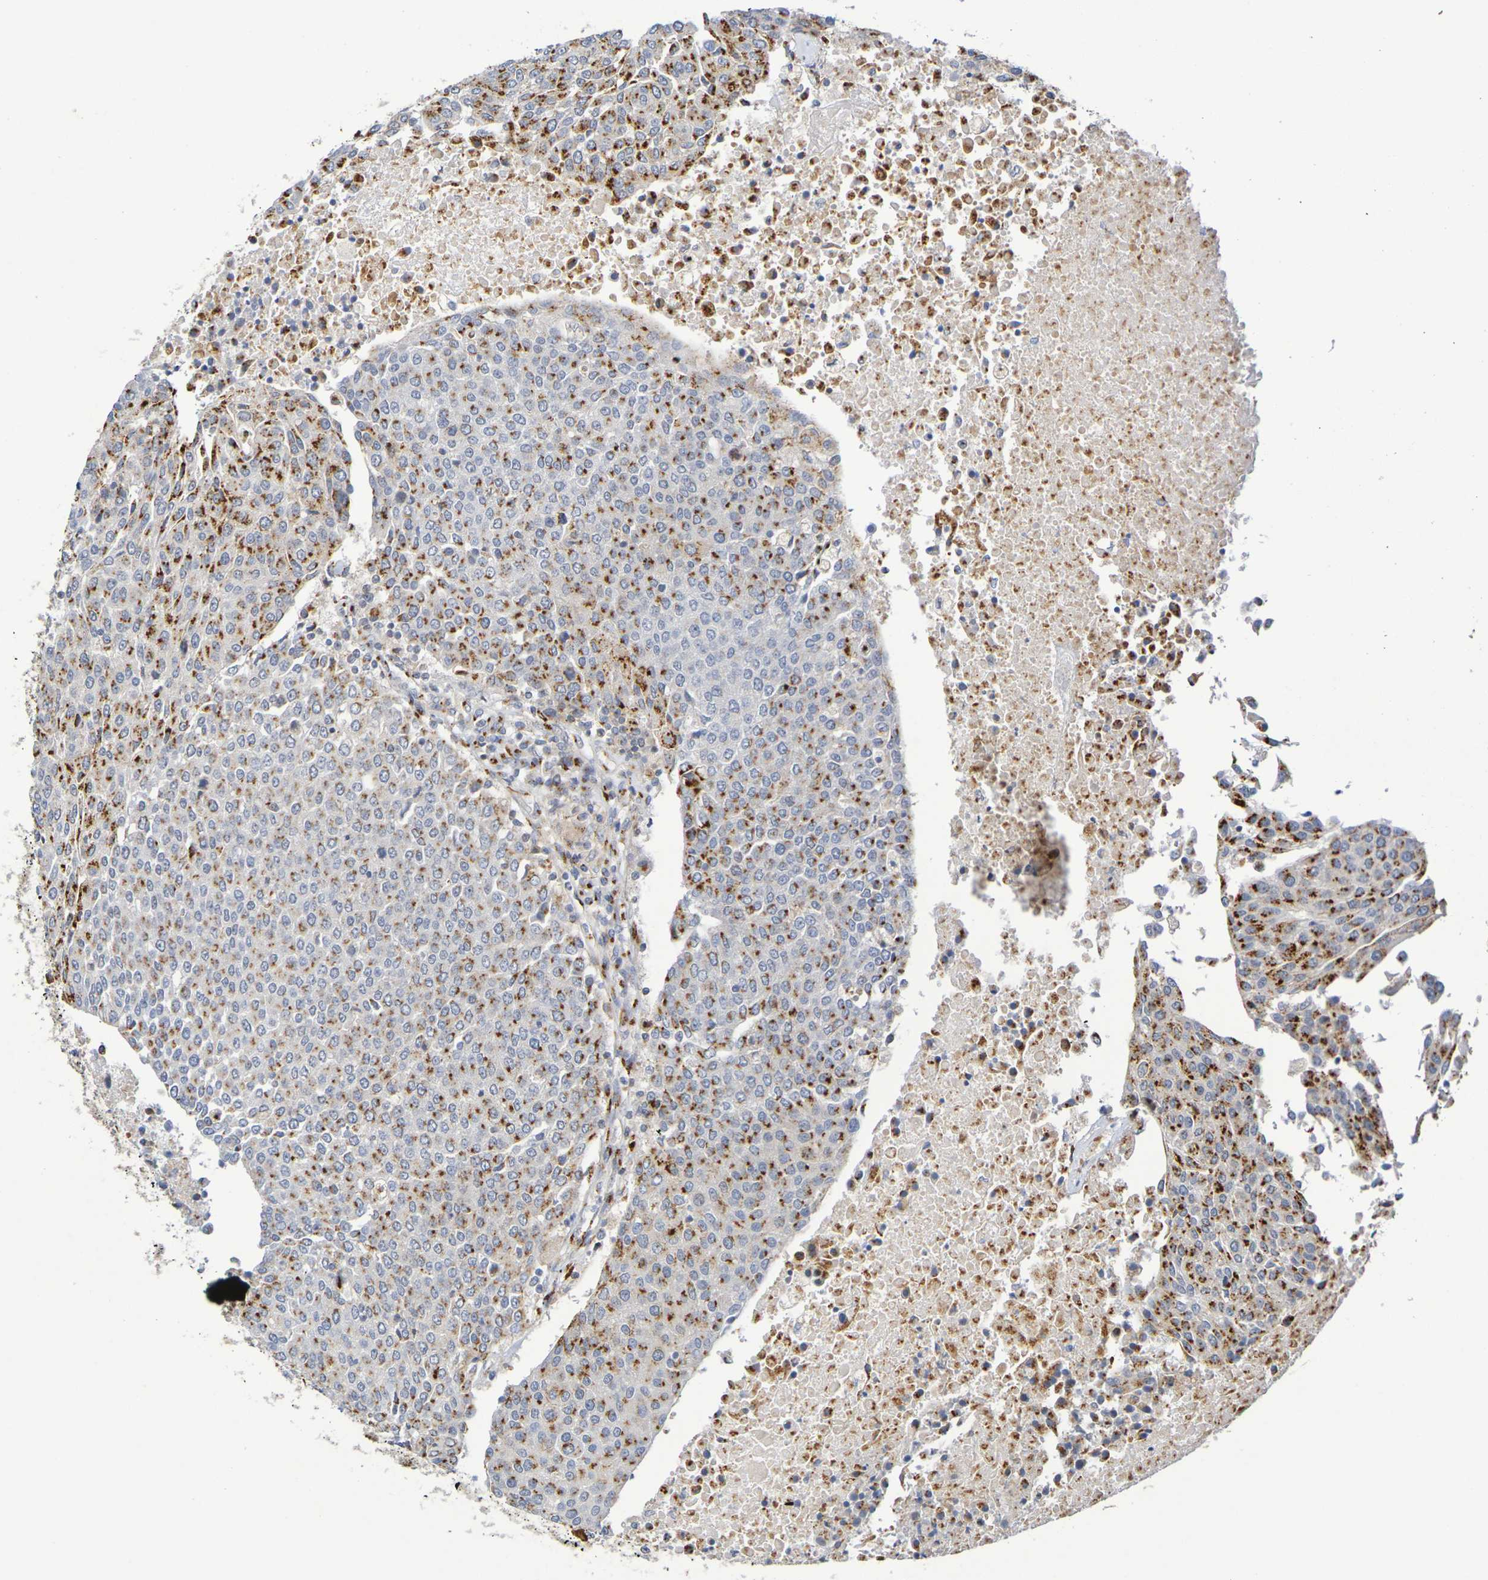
{"staining": {"intensity": "strong", "quantity": "25%-75%", "location": "cytoplasmic/membranous"}, "tissue": "urothelial cancer", "cell_type": "Tumor cells", "image_type": "cancer", "snomed": [{"axis": "morphology", "description": "Urothelial carcinoma, High grade"}, {"axis": "topography", "description": "Urinary bladder"}], "caption": "IHC photomicrograph of human urothelial cancer stained for a protein (brown), which exhibits high levels of strong cytoplasmic/membranous positivity in approximately 25%-75% of tumor cells.", "gene": "DCP2", "patient": {"sex": "female", "age": 85}}